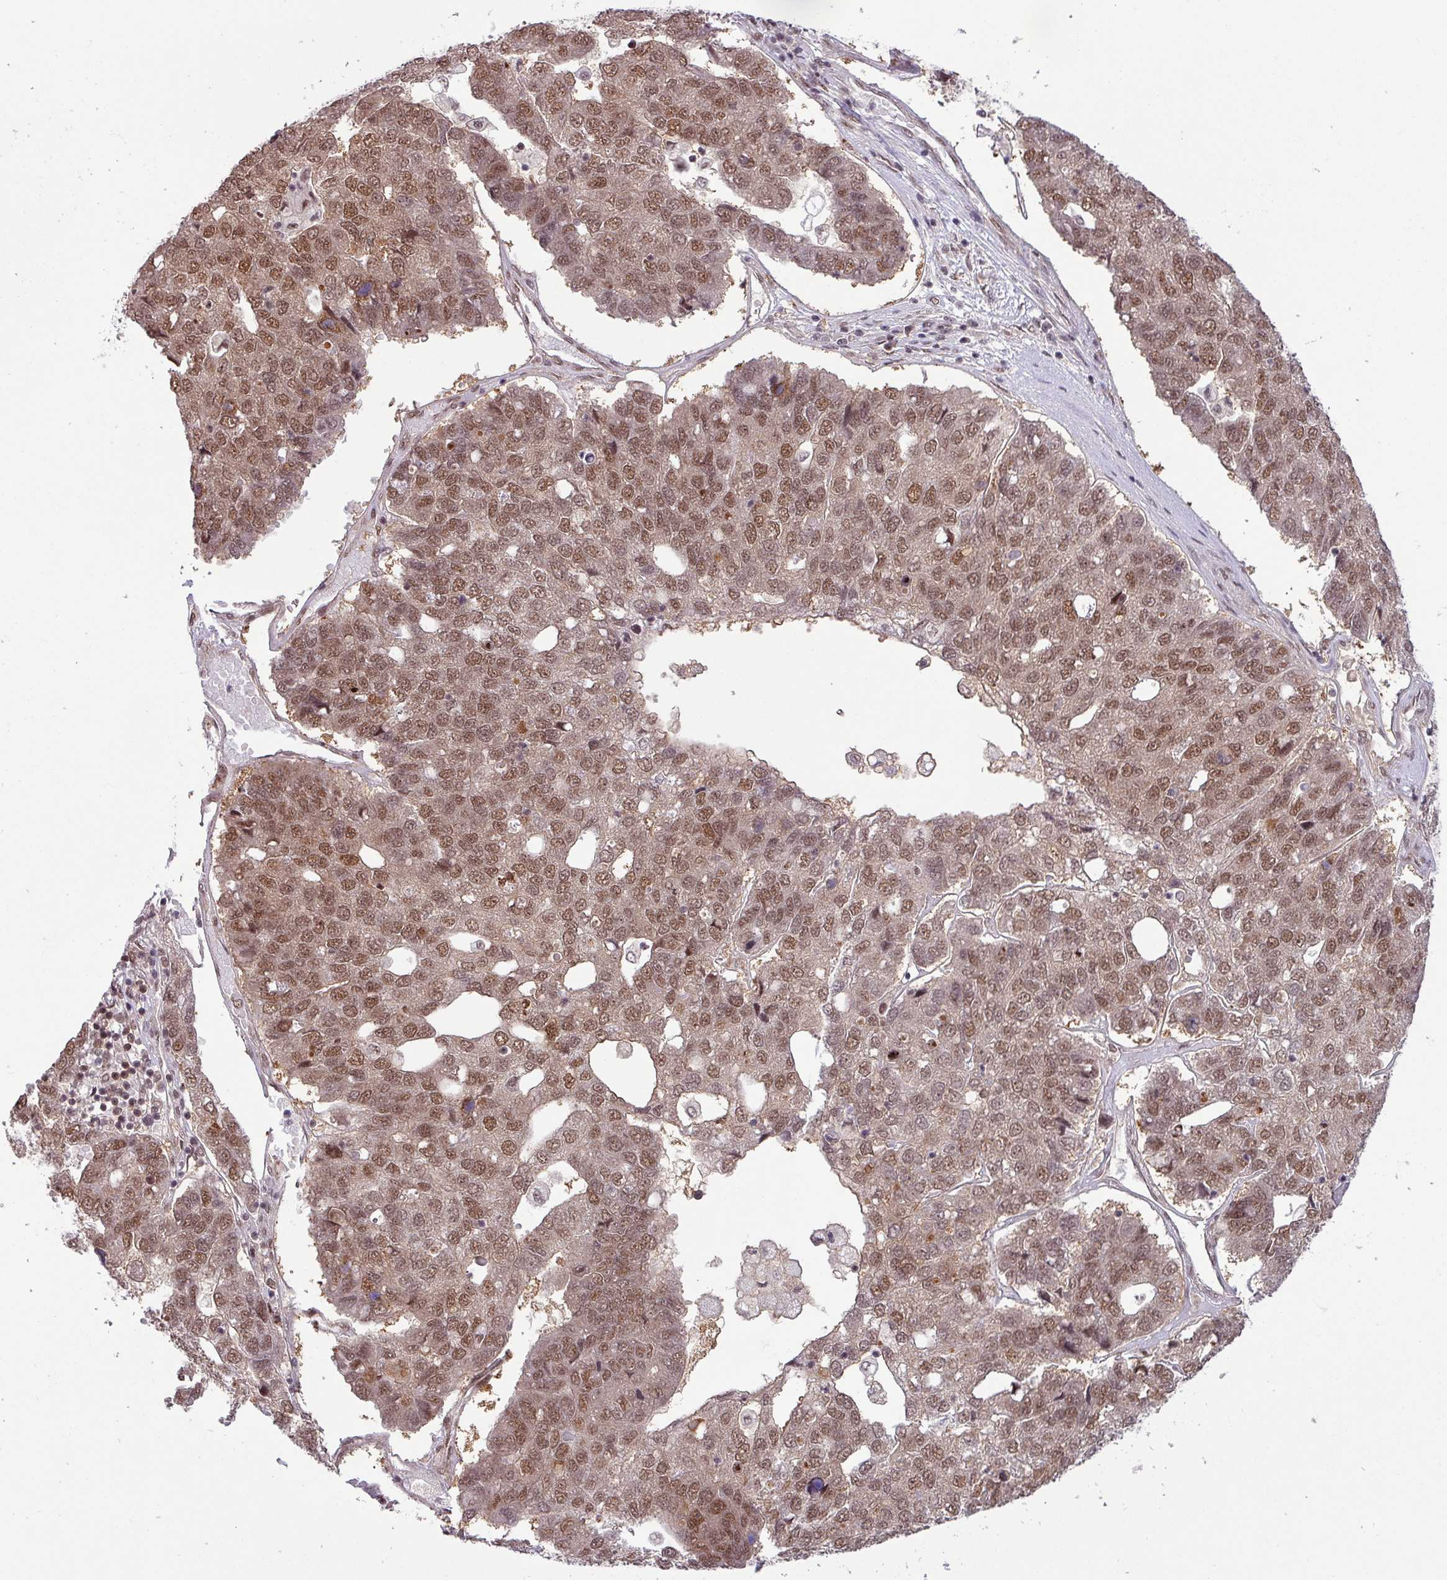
{"staining": {"intensity": "moderate", "quantity": ">75%", "location": "nuclear"}, "tissue": "pancreatic cancer", "cell_type": "Tumor cells", "image_type": "cancer", "snomed": [{"axis": "morphology", "description": "Adenocarcinoma, NOS"}, {"axis": "topography", "description": "Pancreas"}], "caption": "A histopathology image of human pancreatic adenocarcinoma stained for a protein demonstrates moderate nuclear brown staining in tumor cells. Using DAB (brown) and hematoxylin (blue) stains, captured at high magnification using brightfield microscopy.", "gene": "SRSF2", "patient": {"sex": "female", "age": 61}}